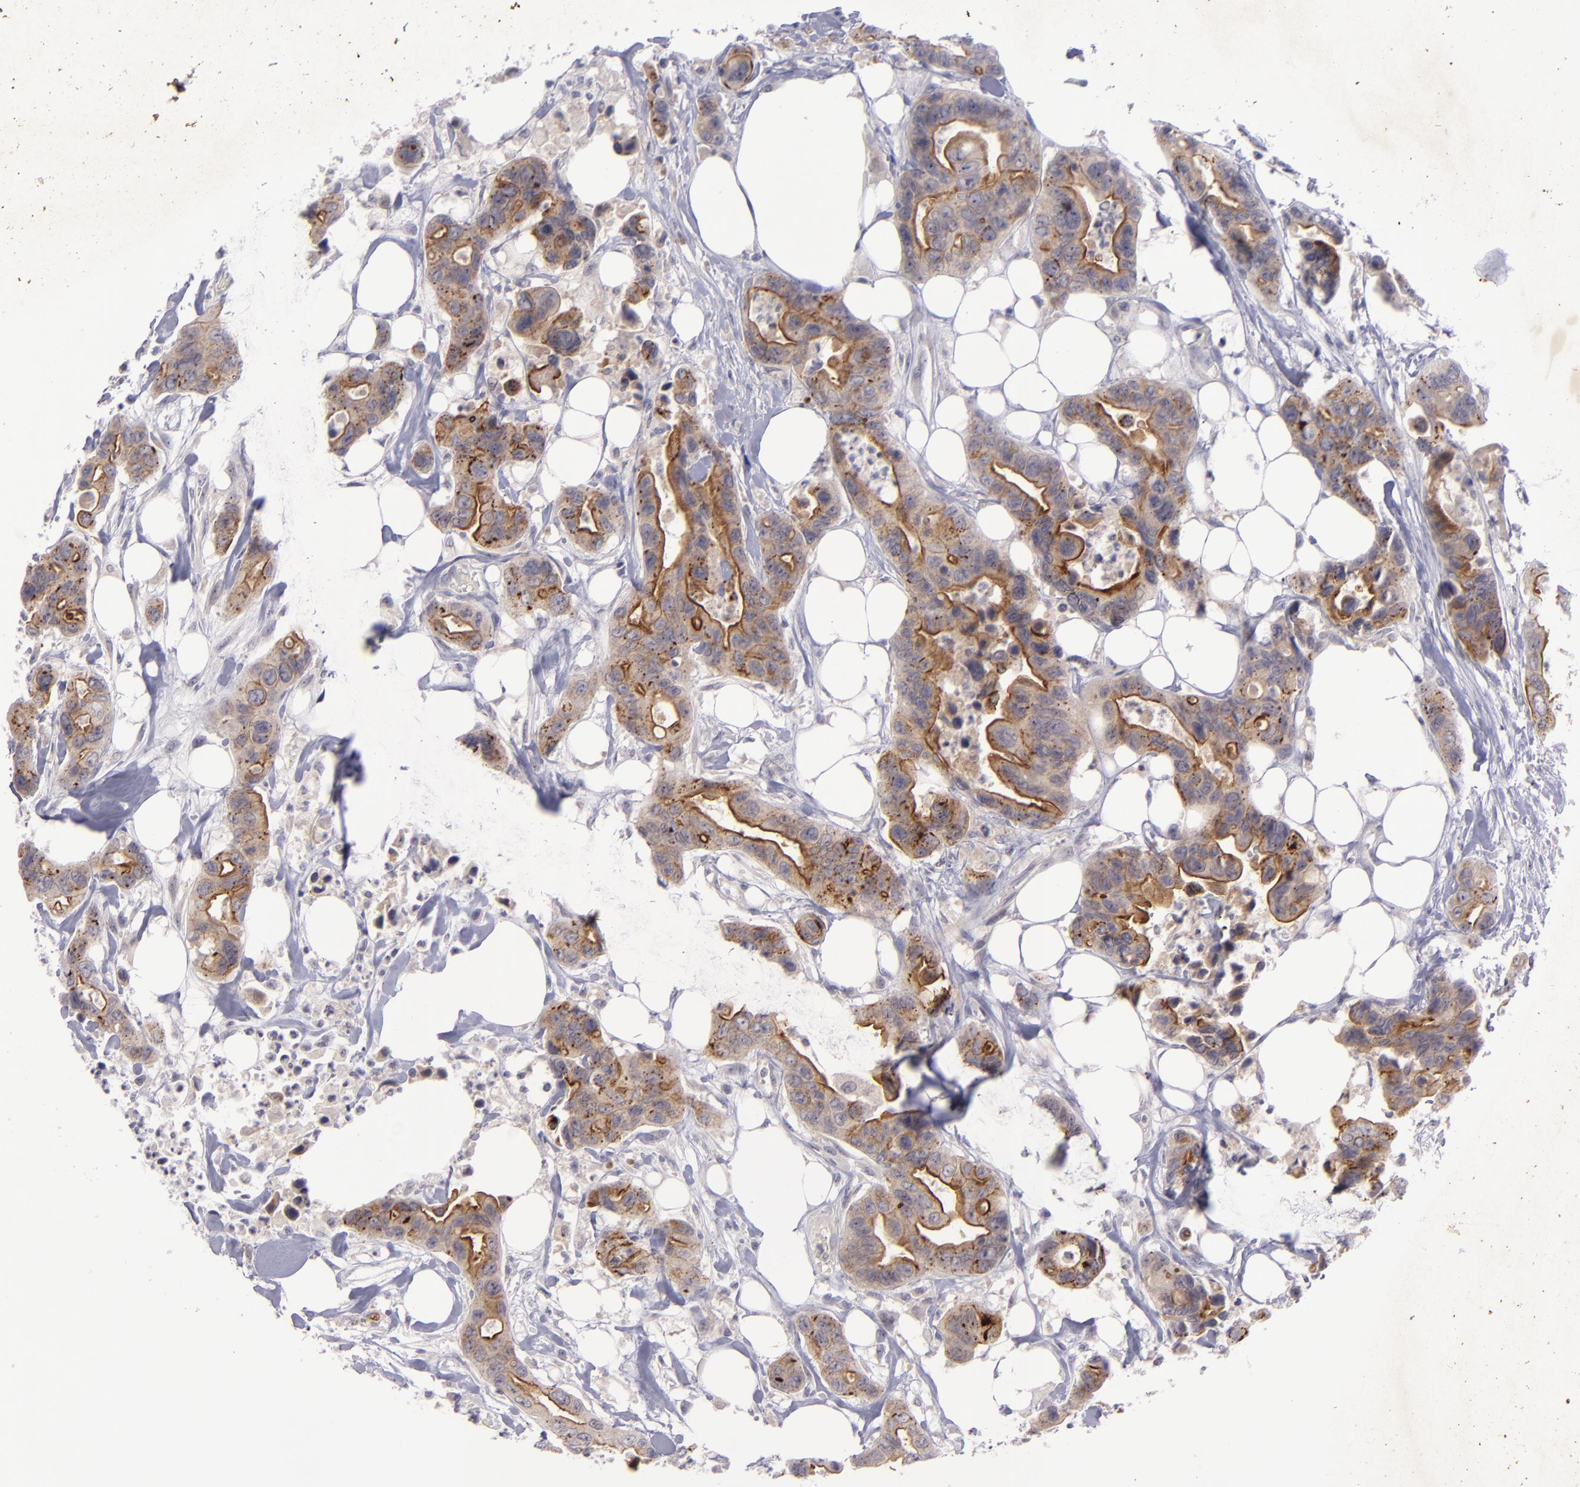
{"staining": {"intensity": "moderate", "quantity": ">75%", "location": "cytoplasmic/membranous"}, "tissue": "colorectal cancer", "cell_type": "Tumor cells", "image_type": "cancer", "snomed": [{"axis": "morphology", "description": "Adenocarcinoma, NOS"}, {"axis": "topography", "description": "Colon"}], "caption": "Immunohistochemical staining of colorectal cancer (adenocarcinoma) demonstrates moderate cytoplasmic/membranous protein expression in about >75% of tumor cells.", "gene": "EVPL", "patient": {"sex": "female", "age": 70}}